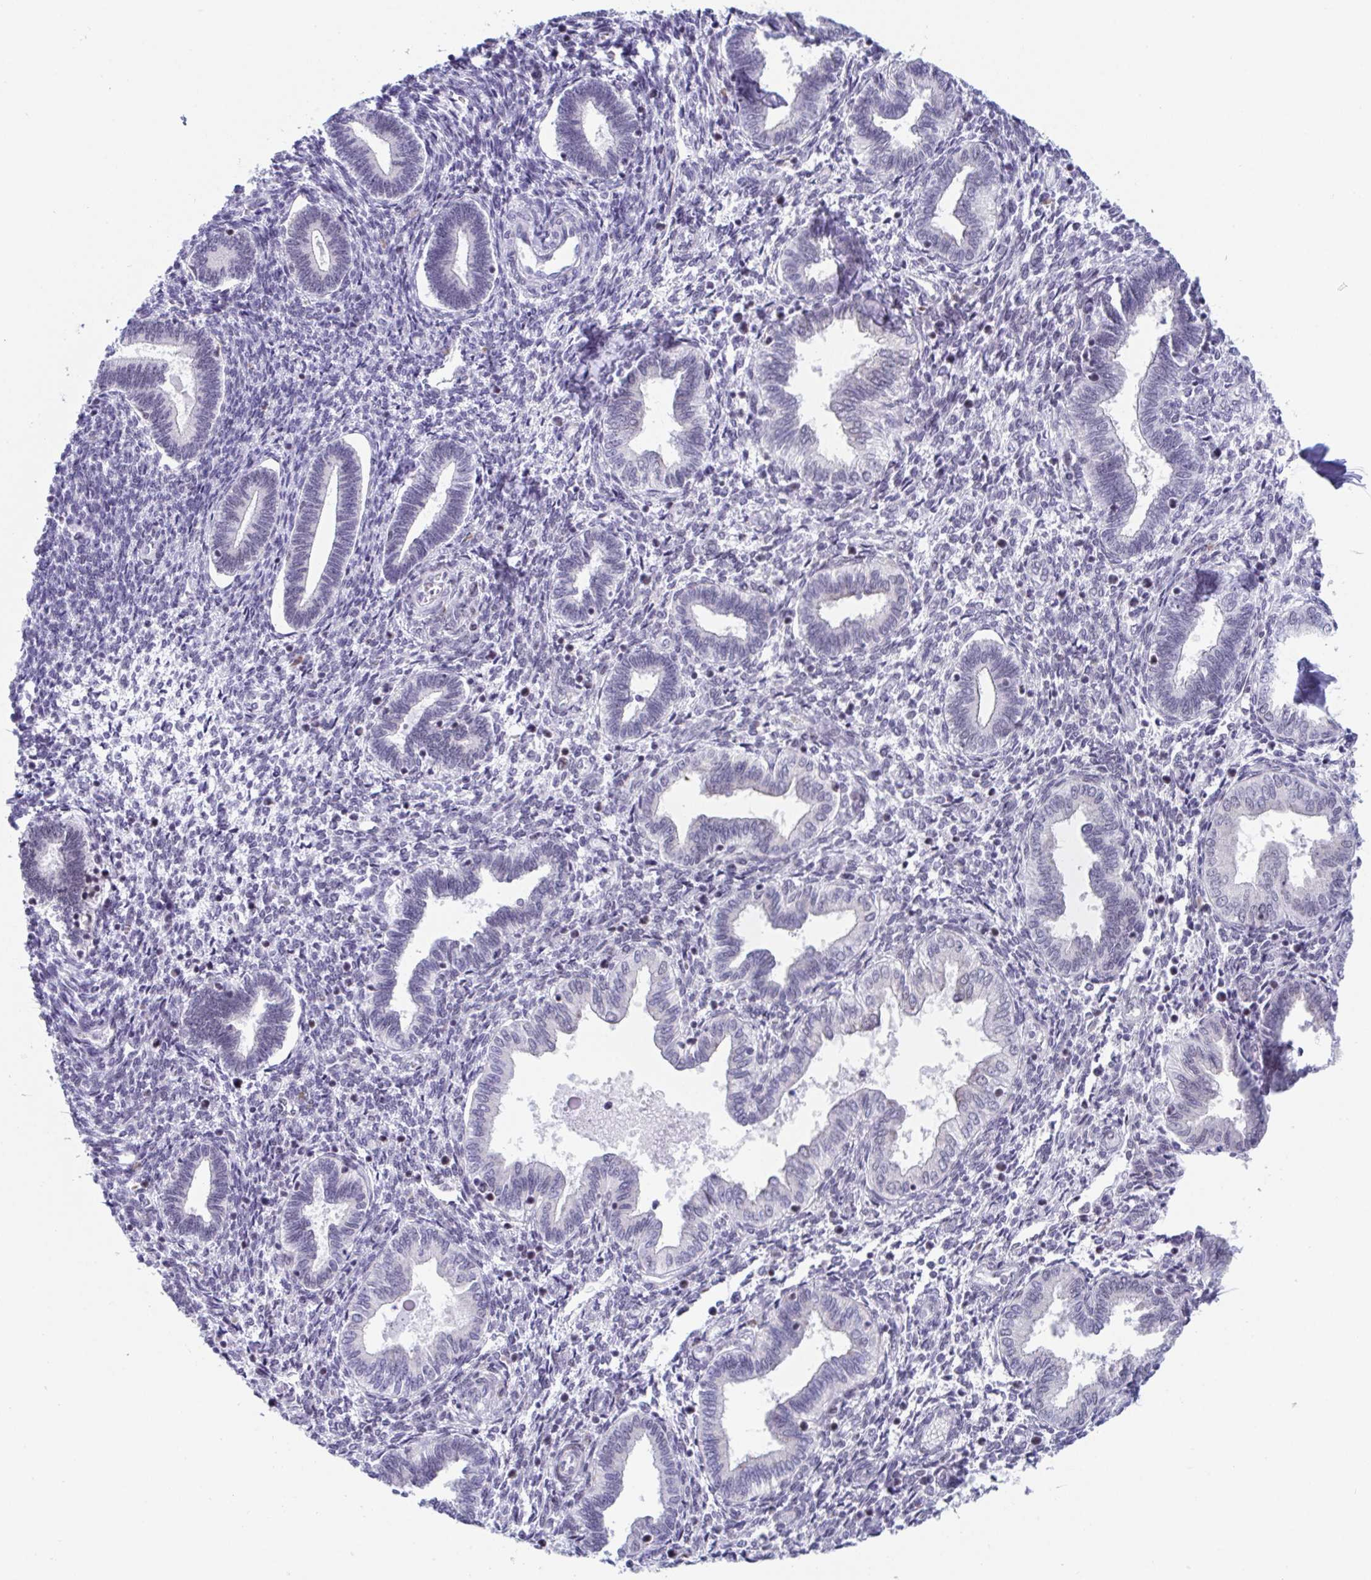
{"staining": {"intensity": "negative", "quantity": "none", "location": "none"}, "tissue": "endometrium", "cell_type": "Cells in endometrial stroma", "image_type": "normal", "snomed": [{"axis": "morphology", "description": "Normal tissue, NOS"}, {"axis": "topography", "description": "Endometrium"}], "caption": "The photomicrograph shows no staining of cells in endometrial stroma in normal endometrium.", "gene": "WDR72", "patient": {"sex": "female", "age": 42}}